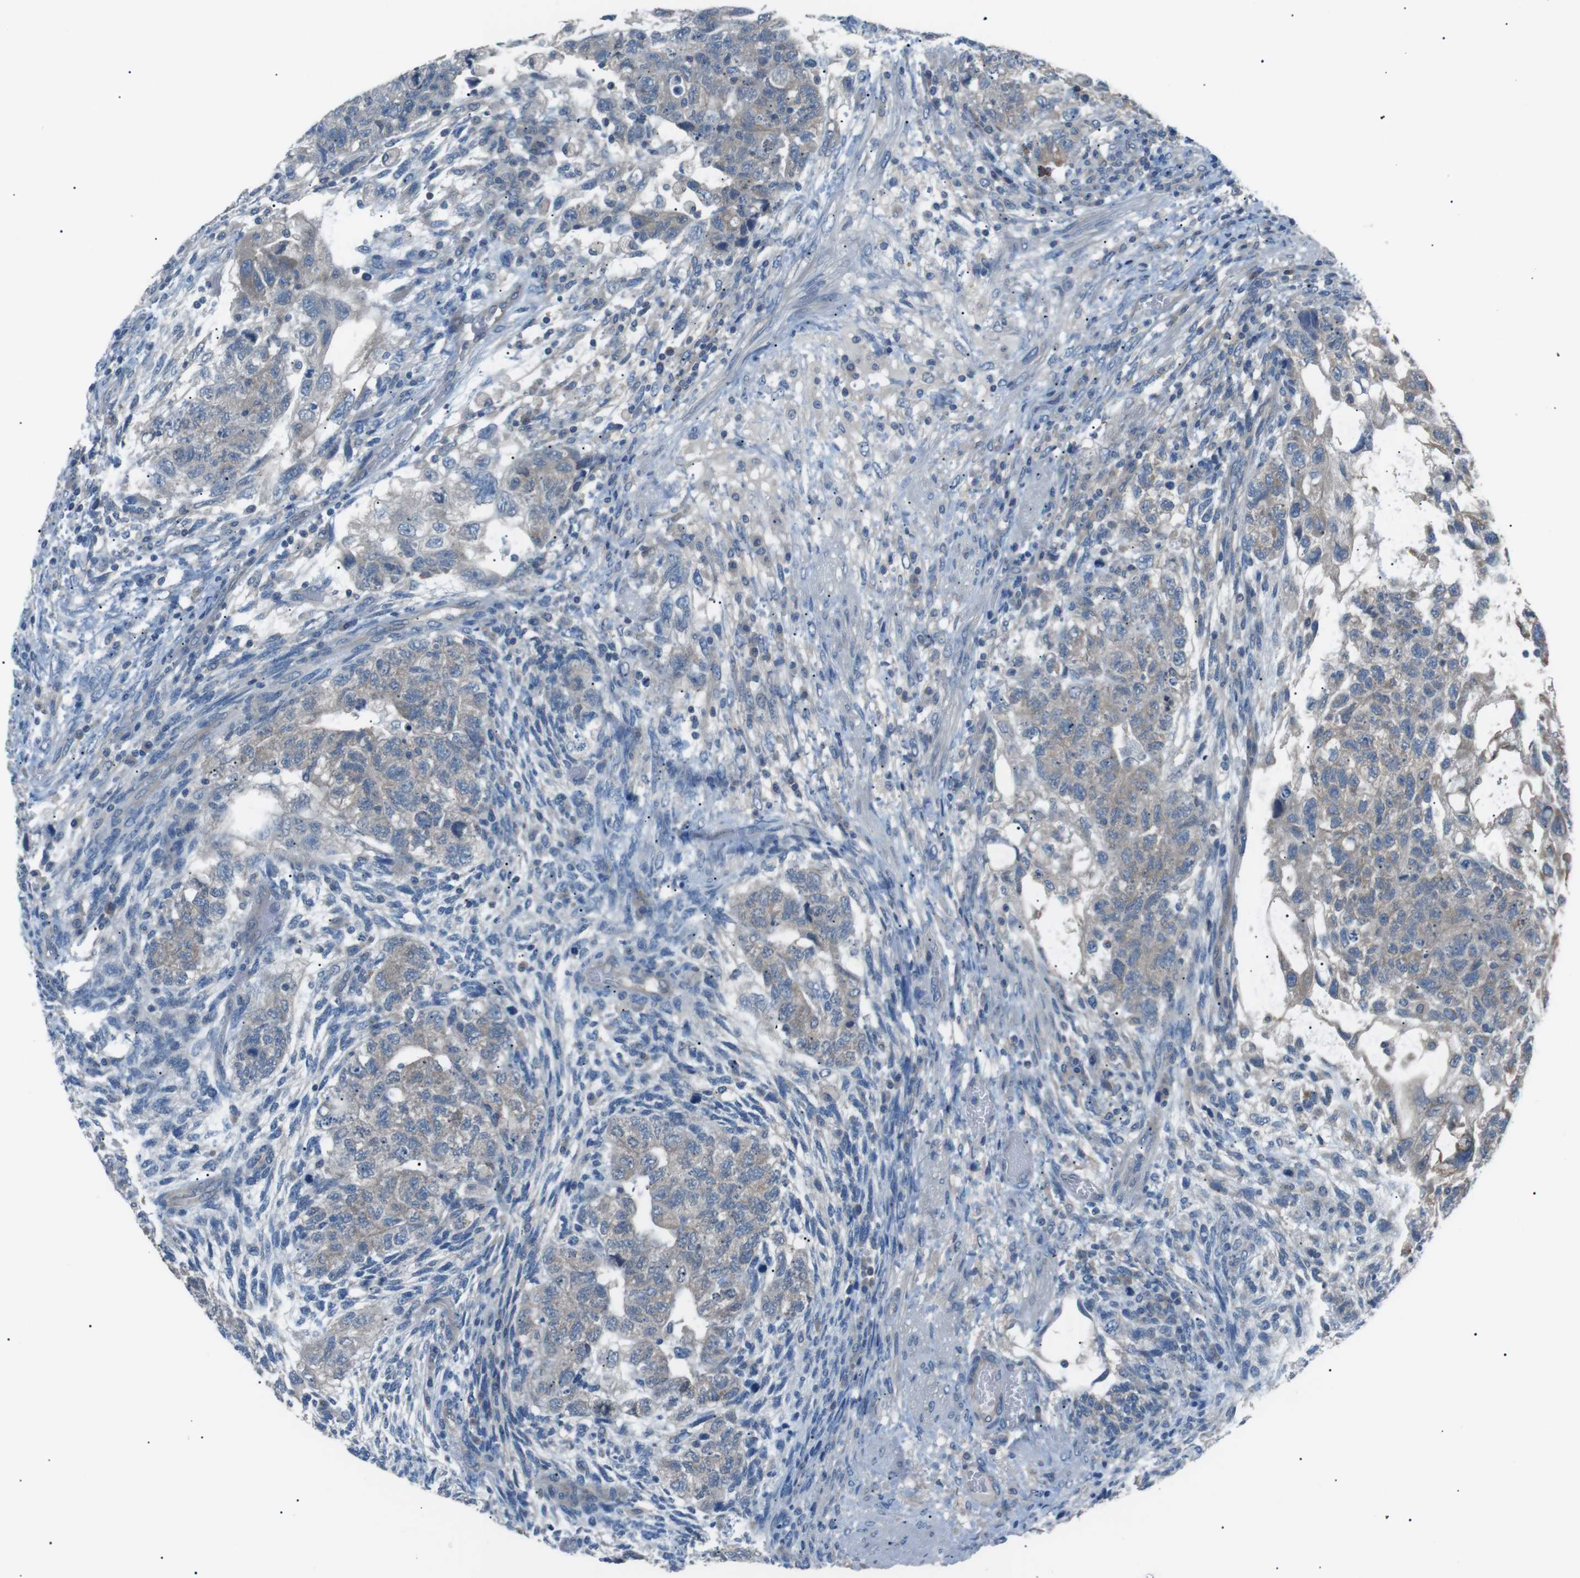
{"staining": {"intensity": "weak", "quantity": "<25%", "location": "cytoplasmic/membranous"}, "tissue": "testis cancer", "cell_type": "Tumor cells", "image_type": "cancer", "snomed": [{"axis": "morphology", "description": "Normal tissue, NOS"}, {"axis": "morphology", "description": "Carcinoma, Embryonal, NOS"}, {"axis": "topography", "description": "Testis"}], "caption": "A high-resolution histopathology image shows IHC staining of testis embryonal carcinoma, which exhibits no significant staining in tumor cells.", "gene": "CDH26", "patient": {"sex": "male", "age": 36}}